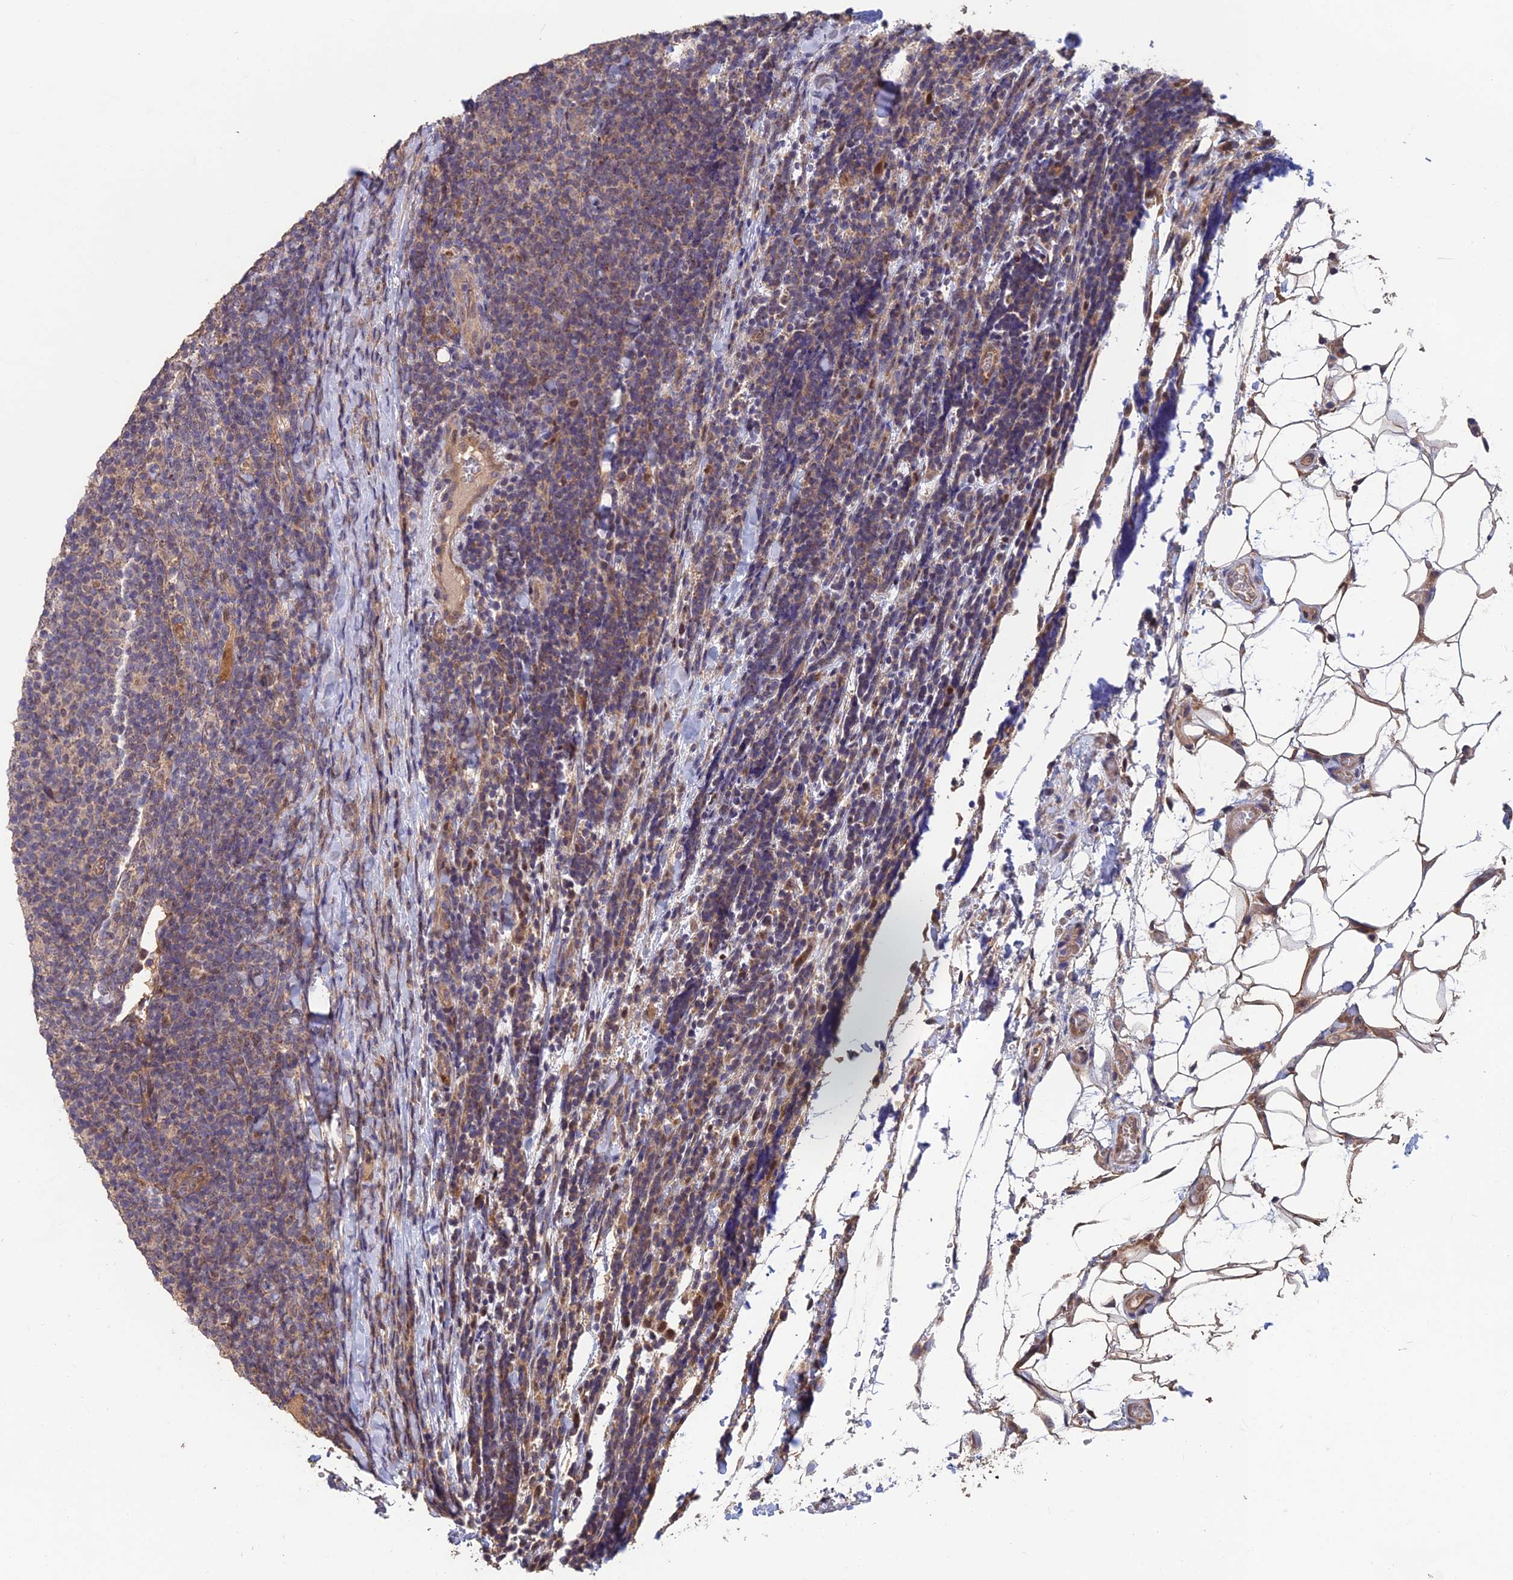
{"staining": {"intensity": "weak", "quantity": "<25%", "location": "cytoplasmic/membranous"}, "tissue": "lymphoma", "cell_type": "Tumor cells", "image_type": "cancer", "snomed": [{"axis": "morphology", "description": "Malignant lymphoma, non-Hodgkin's type, Low grade"}, {"axis": "topography", "description": "Lymph node"}], "caption": "This histopathology image is of lymphoma stained with IHC to label a protein in brown with the nuclei are counter-stained blue. There is no positivity in tumor cells.", "gene": "SHISA5", "patient": {"sex": "male", "age": 66}}